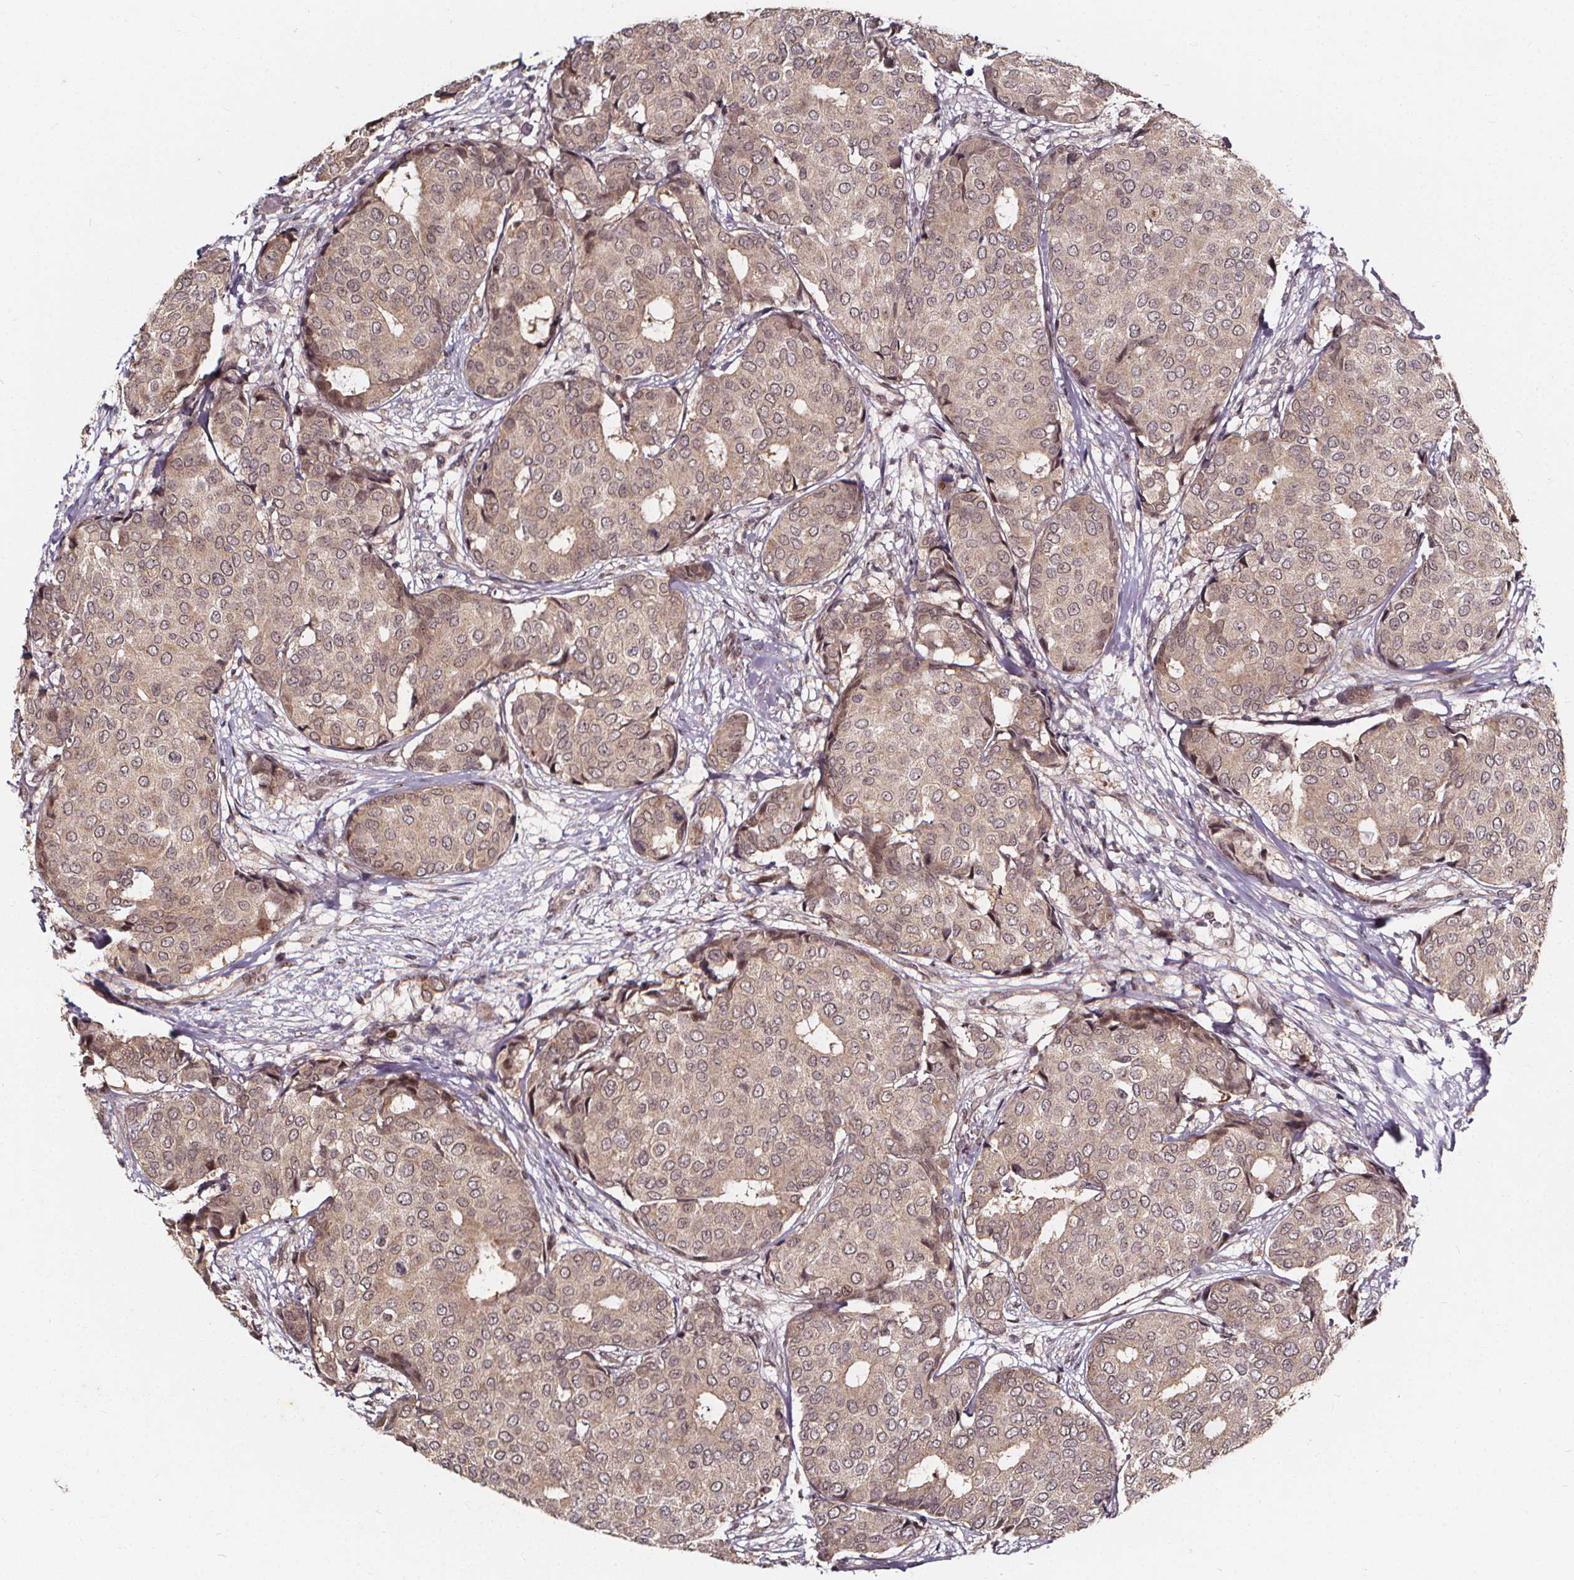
{"staining": {"intensity": "weak", "quantity": "25%-75%", "location": "cytoplasmic/membranous"}, "tissue": "breast cancer", "cell_type": "Tumor cells", "image_type": "cancer", "snomed": [{"axis": "morphology", "description": "Duct carcinoma"}, {"axis": "topography", "description": "Breast"}], "caption": "Immunohistochemical staining of human breast infiltrating ductal carcinoma exhibits low levels of weak cytoplasmic/membranous expression in about 25%-75% of tumor cells. The staining is performed using DAB (3,3'-diaminobenzidine) brown chromogen to label protein expression. The nuclei are counter-stained blue using hematoxylin.", "gene": "DDIT3", "patient": {"sex": "female", "age": 75}}